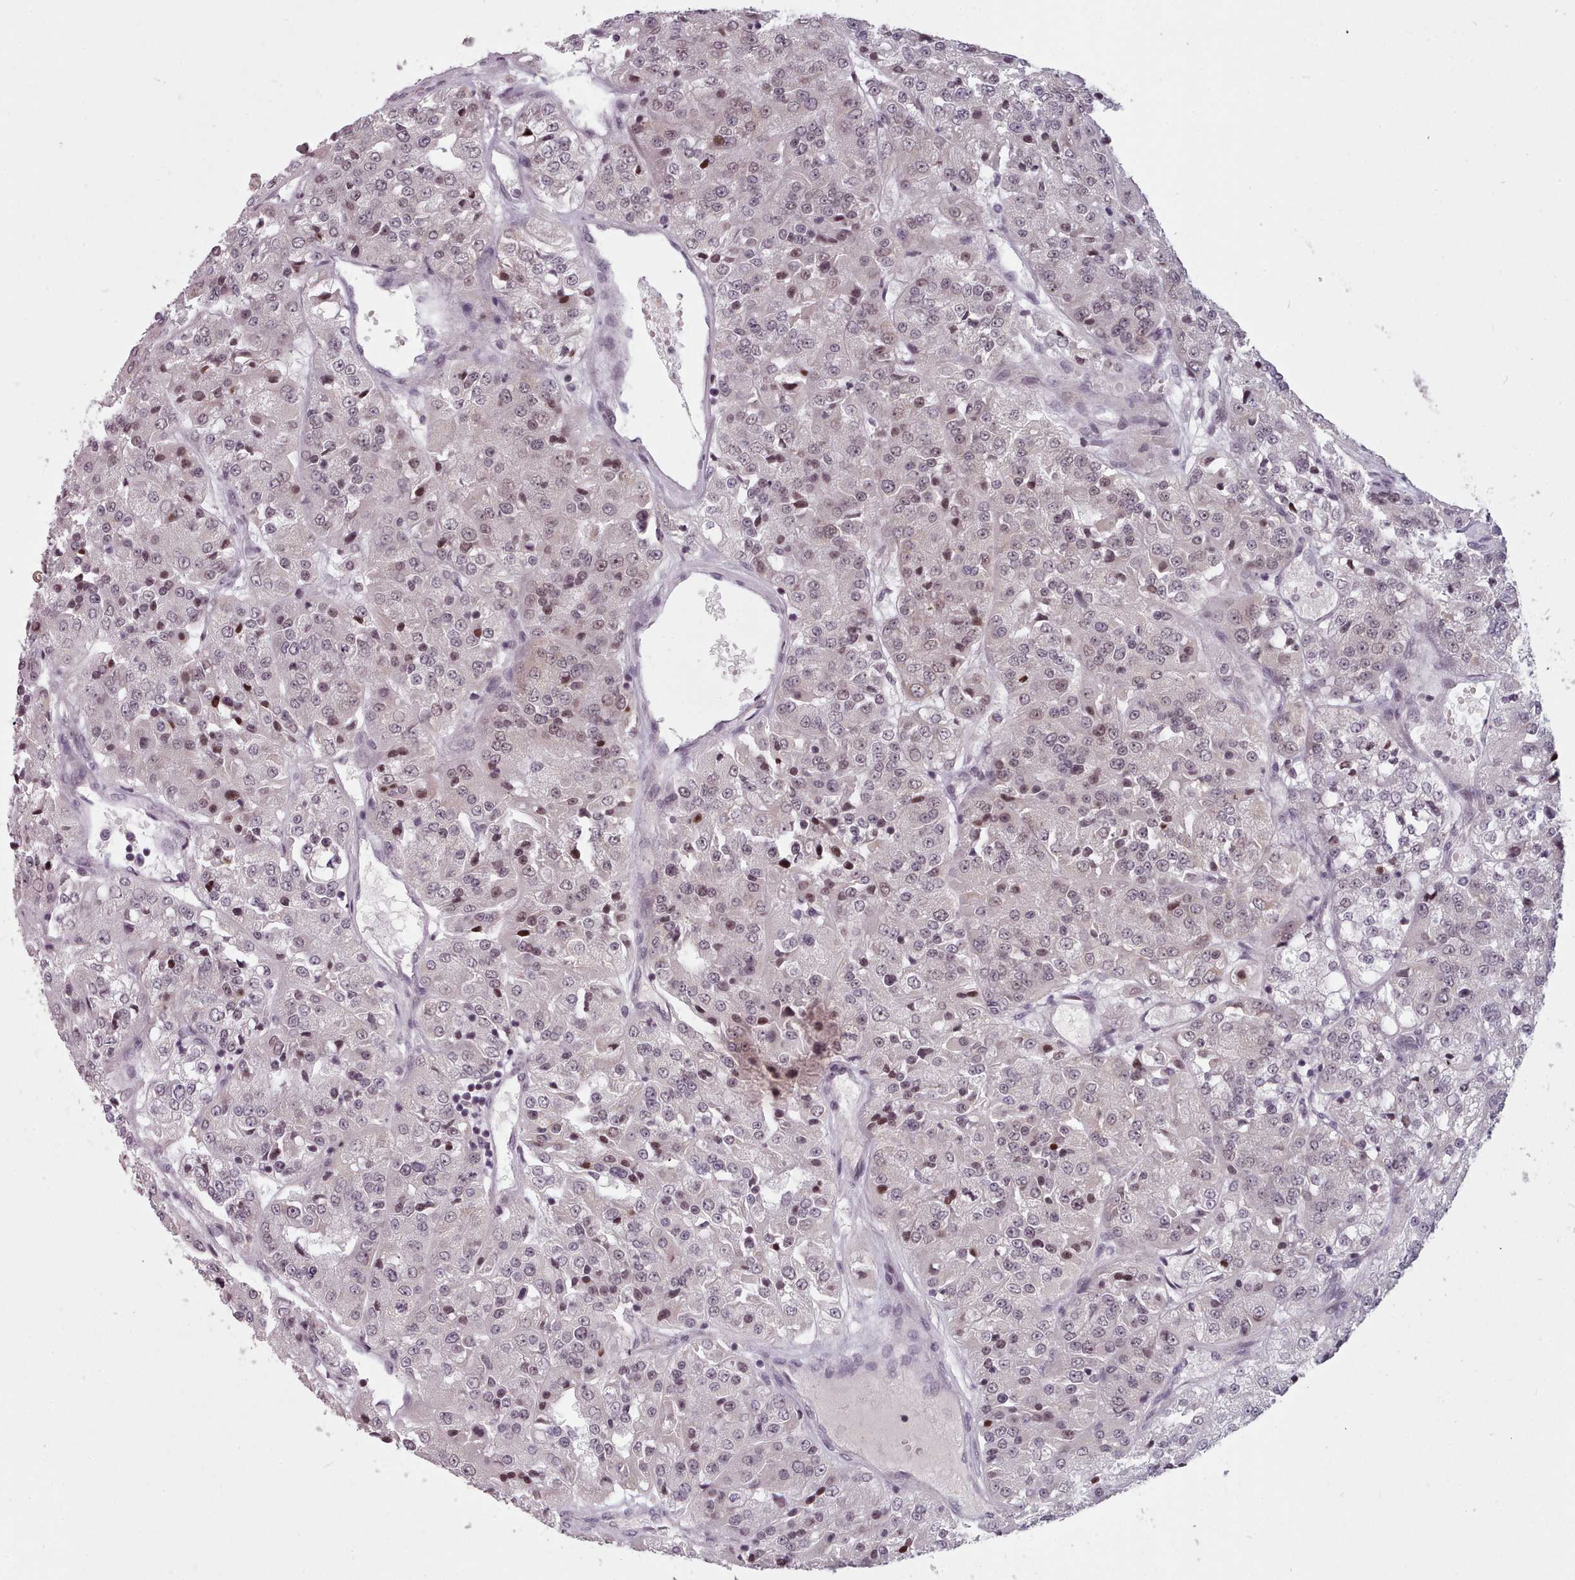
{"staining": {"intensity": "weak", "quantity": "<25%", "location": "nuclear"}, "tissue": "renal cancer", "cell_type": "Tumor cells", "image_type": "cancer", "snomed": [{"axis": "morphology", "description": "Adenocarcinoma, NOS"}, {"axis": "topography", "description": "Kidney"}], "caption": "Human renal adenocarcinoma stained for a protein using immunohistochemistry (IHC) displays no positivity in tumor cells.", "gene": "SRSF9", "patient": {"sex": "female", "age": 63}}